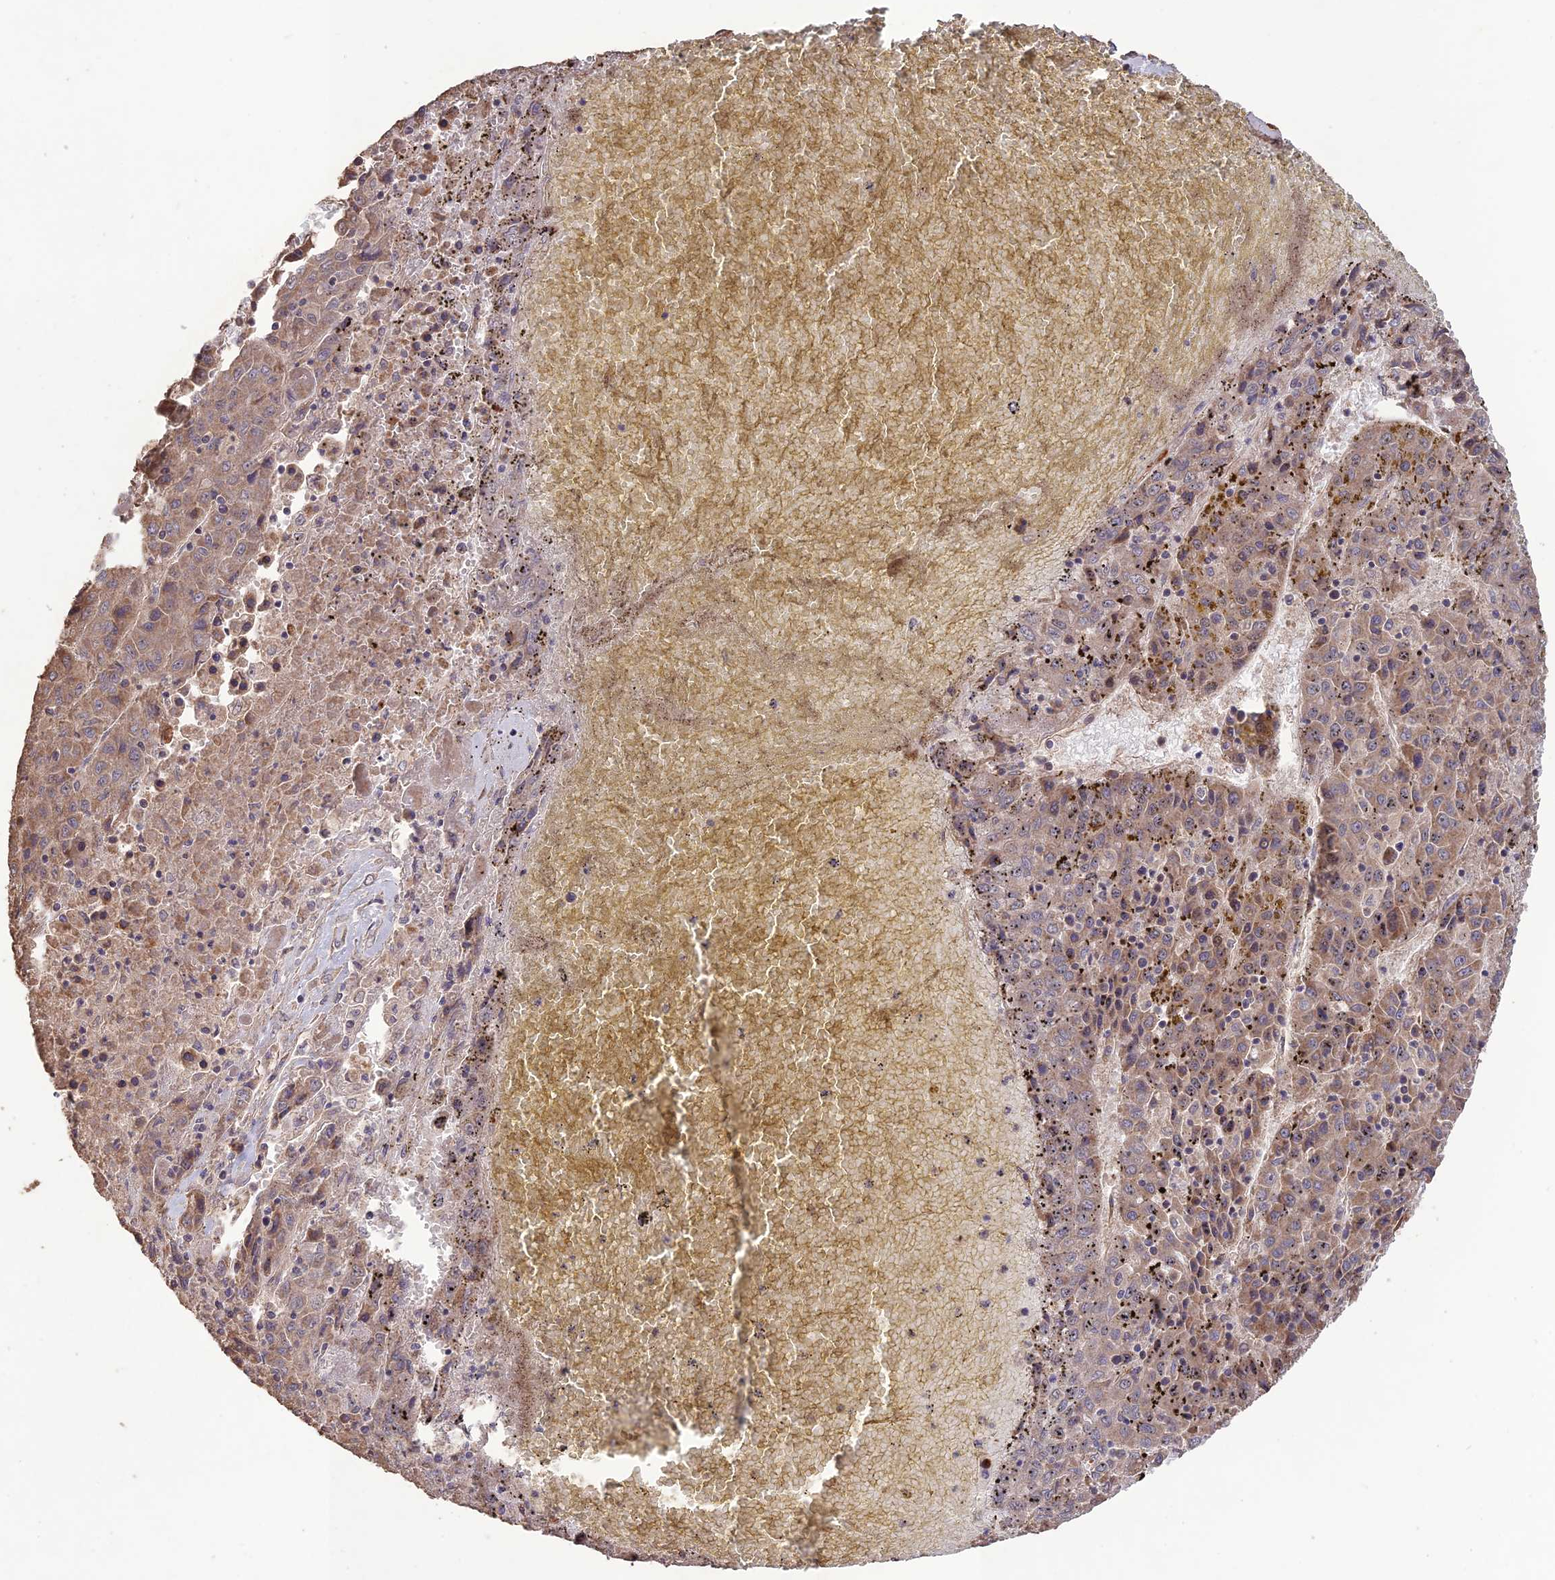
{"staining": {"intensity": "weak", "quantity": ">75%", "location": "cytoplasmic/membranous"}, "tissue": "liver cancer", "cell_type": "Tumor cells", "image_type": "cancer", "snomed": [{"axis": "morphology", "description": "Carcinoma, Hepatocellular, NOS"}, {"axis": "topography", "description": "Liver"}], "caption": "The histopathology image exhibits staining of hepatocellular carcinoma (liver), revealing weak cytoplasmic/membranous protein expression (brown color) within tumor cells.", "gene": "LAYN", "patient": {"sex": "female", "age": 53}}